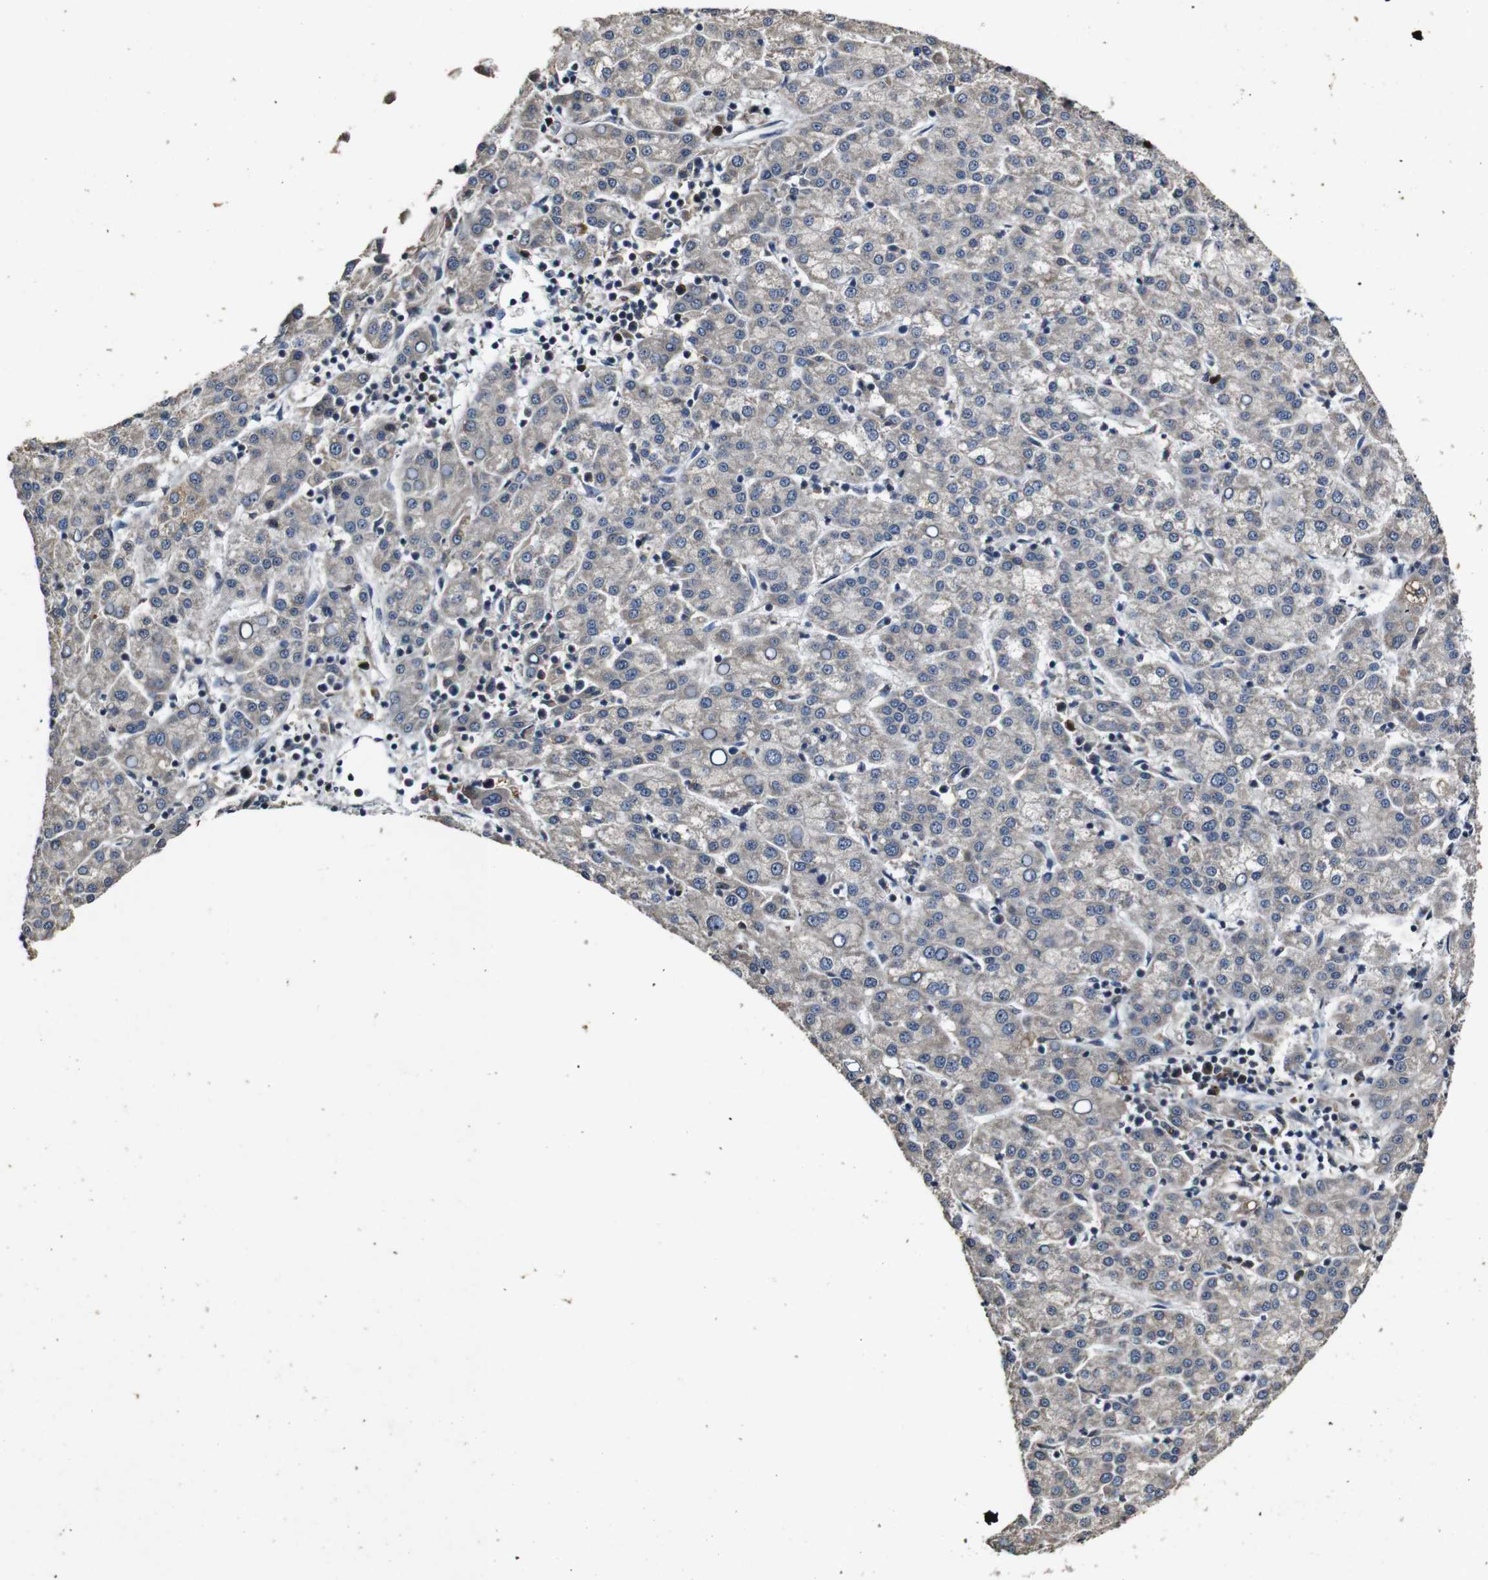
{"staining": {"intensity": "weak", "quantity": "<25%", "location": "cytoplasmic/membranous"}, "tissue": "liver cancer", "cell_type": "Tumor cells", "image_type": "cancer", "snomed": [{"axis": "morphology", "description": "Carcinoma, Hepatocellular, NOS"}, {"axis": "topography", "description": "Liver"}], "caption": "An immunohistochemistry (IHC) photomicrograph of liver cancer is shown. There is no staining in tumor cells of liver cancer. The staining was performed using DAB to visualize the protein expression in brown, while the nuclei were stained in blue with hematoxylin (Magnification: 20x).", "gene": "MAGI2", "patient": {"sex": "female", "age": 58}}